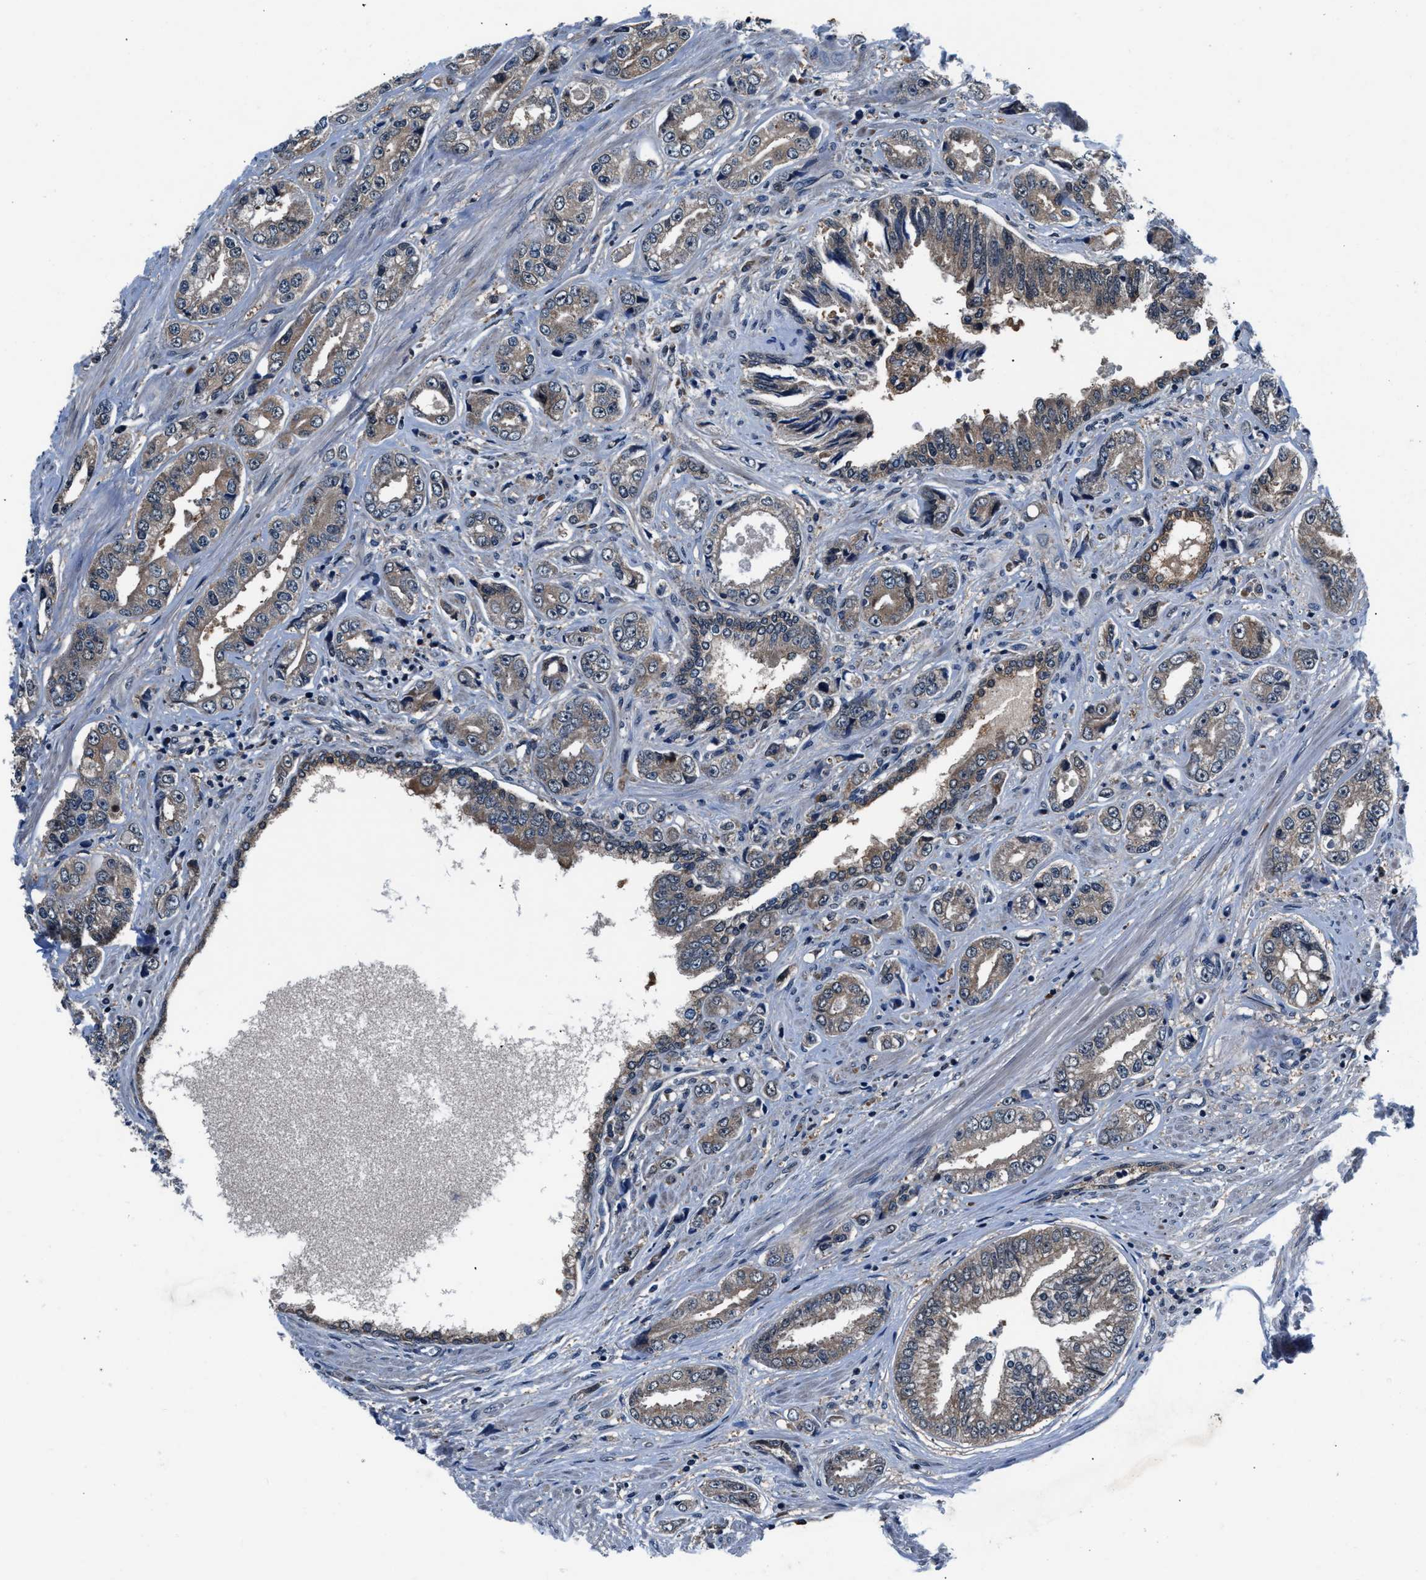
{"staining": {"intensity": "weak", "quantity": ">75%", "location": "cytoplasmic/membranous"}, "tissue": "prostate cancer", "cell_type": "Tumor cells", "image_type": "cancer", "snomed": [{"axis": "morphology", "description": "Adenocarcinoma, High grade"}, {"axis": "topography", "description": "Prostate"}], "caption": "IHC (DAB) staining of human high-grade adenocarcinoma (prostate) displays weak cytoplasmic/membranous protein staining in approximately >75% of tumor cells.", "gene": "PRPSAP2", "patient": {"sex": "male", "age": 61}}